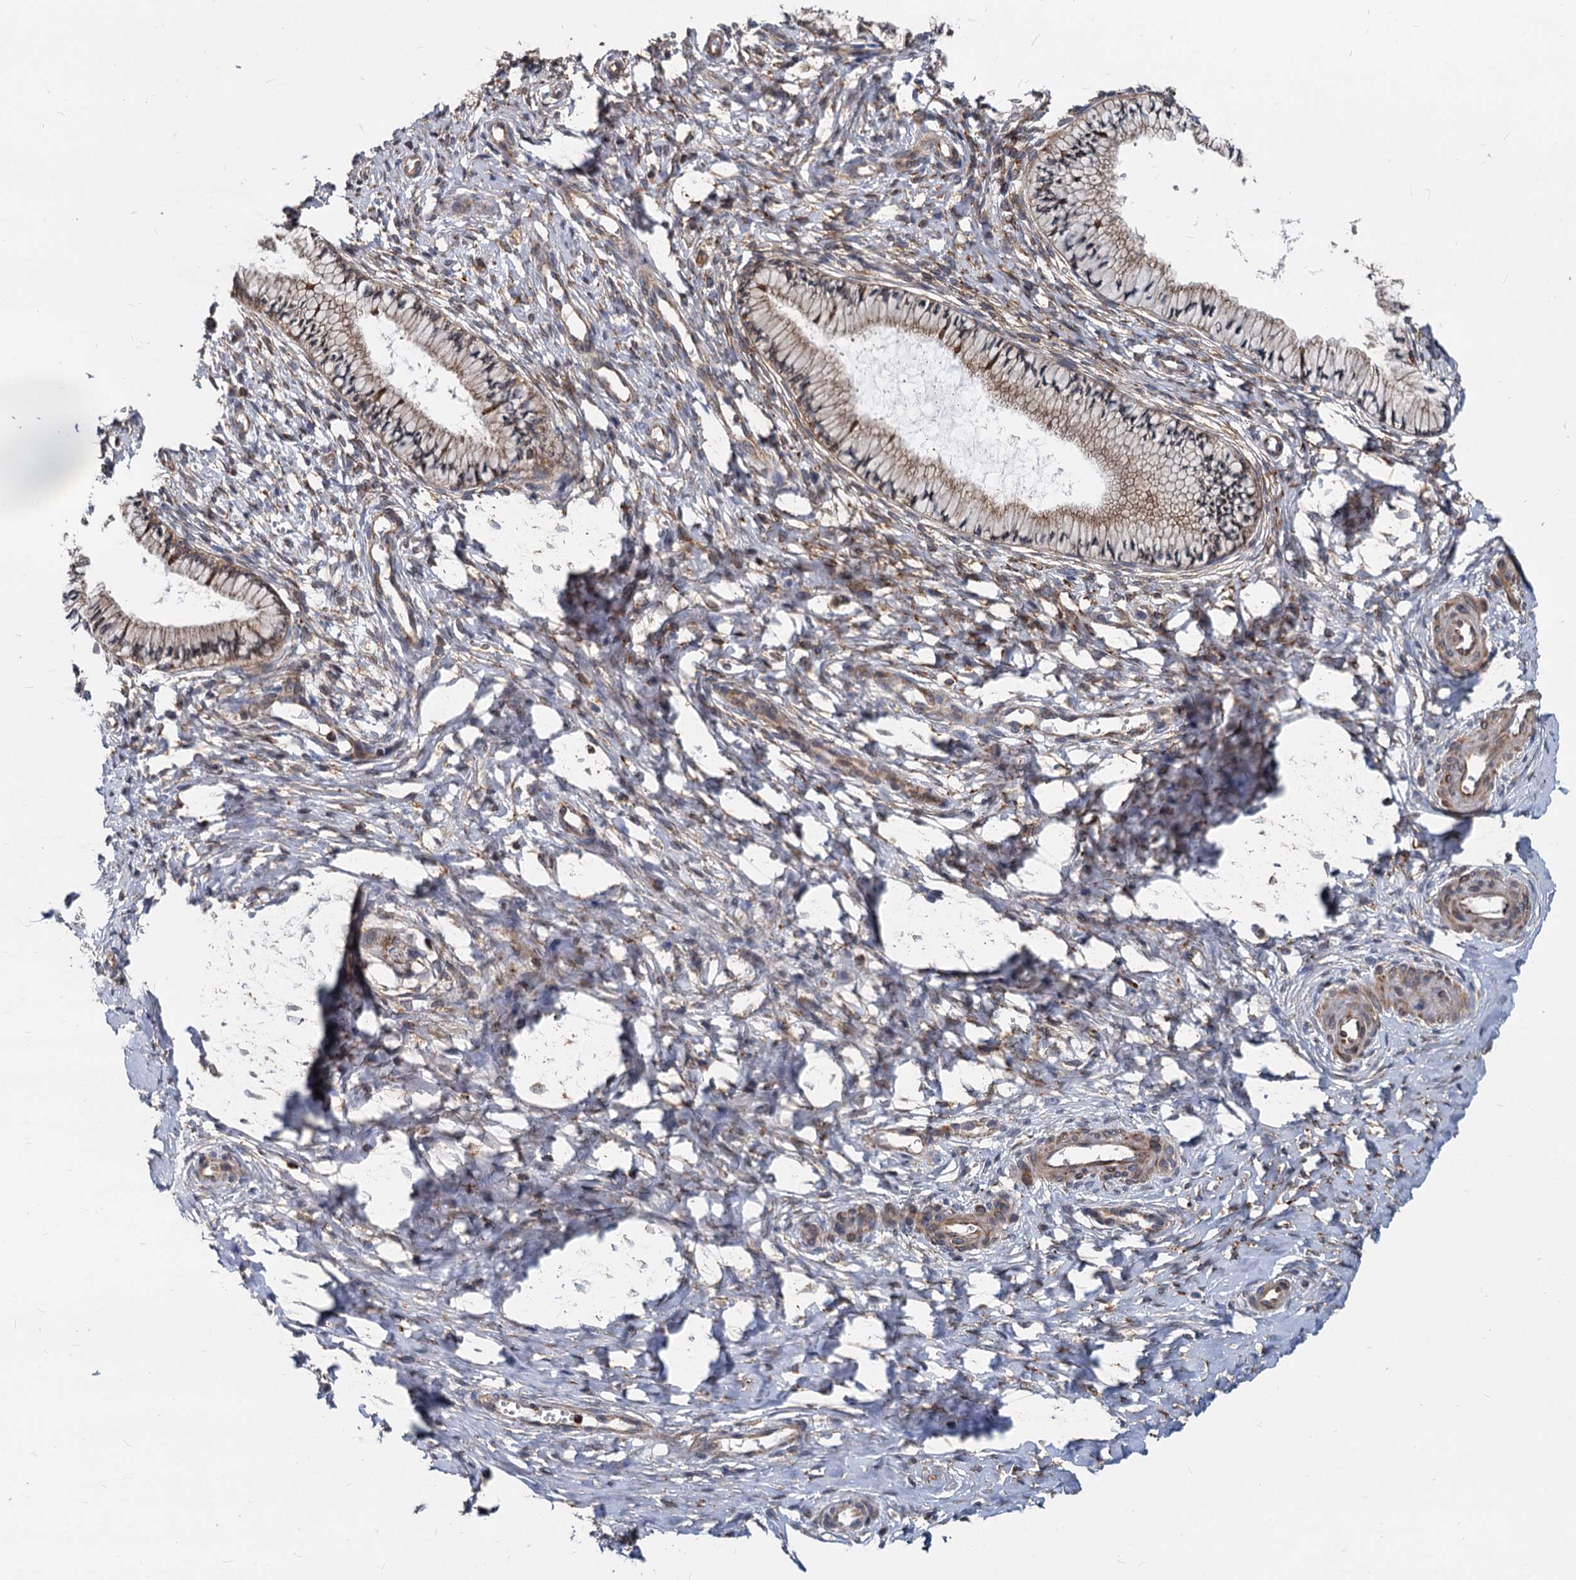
{"staining": {"intensity": "moderate", "quantity": ">75%", "location": "cytoplasmic/membranous"}, "tissue": "cervix", "cell_type": "Glandular cells", "image_type": "normal", "snomed": [{"axis": "morphology", "description": "Normal tissue, NOS"}, {"axis": "topography", "description": "Cervix"}], "caption": "Immunohistochemical staining of unremarkable human cervix shows moderate cytoplasmic/membranous protein positivity in about >75% of glandular cells.", "gene": "STIM1", "patient": {"sex": "female", "age": 36}}